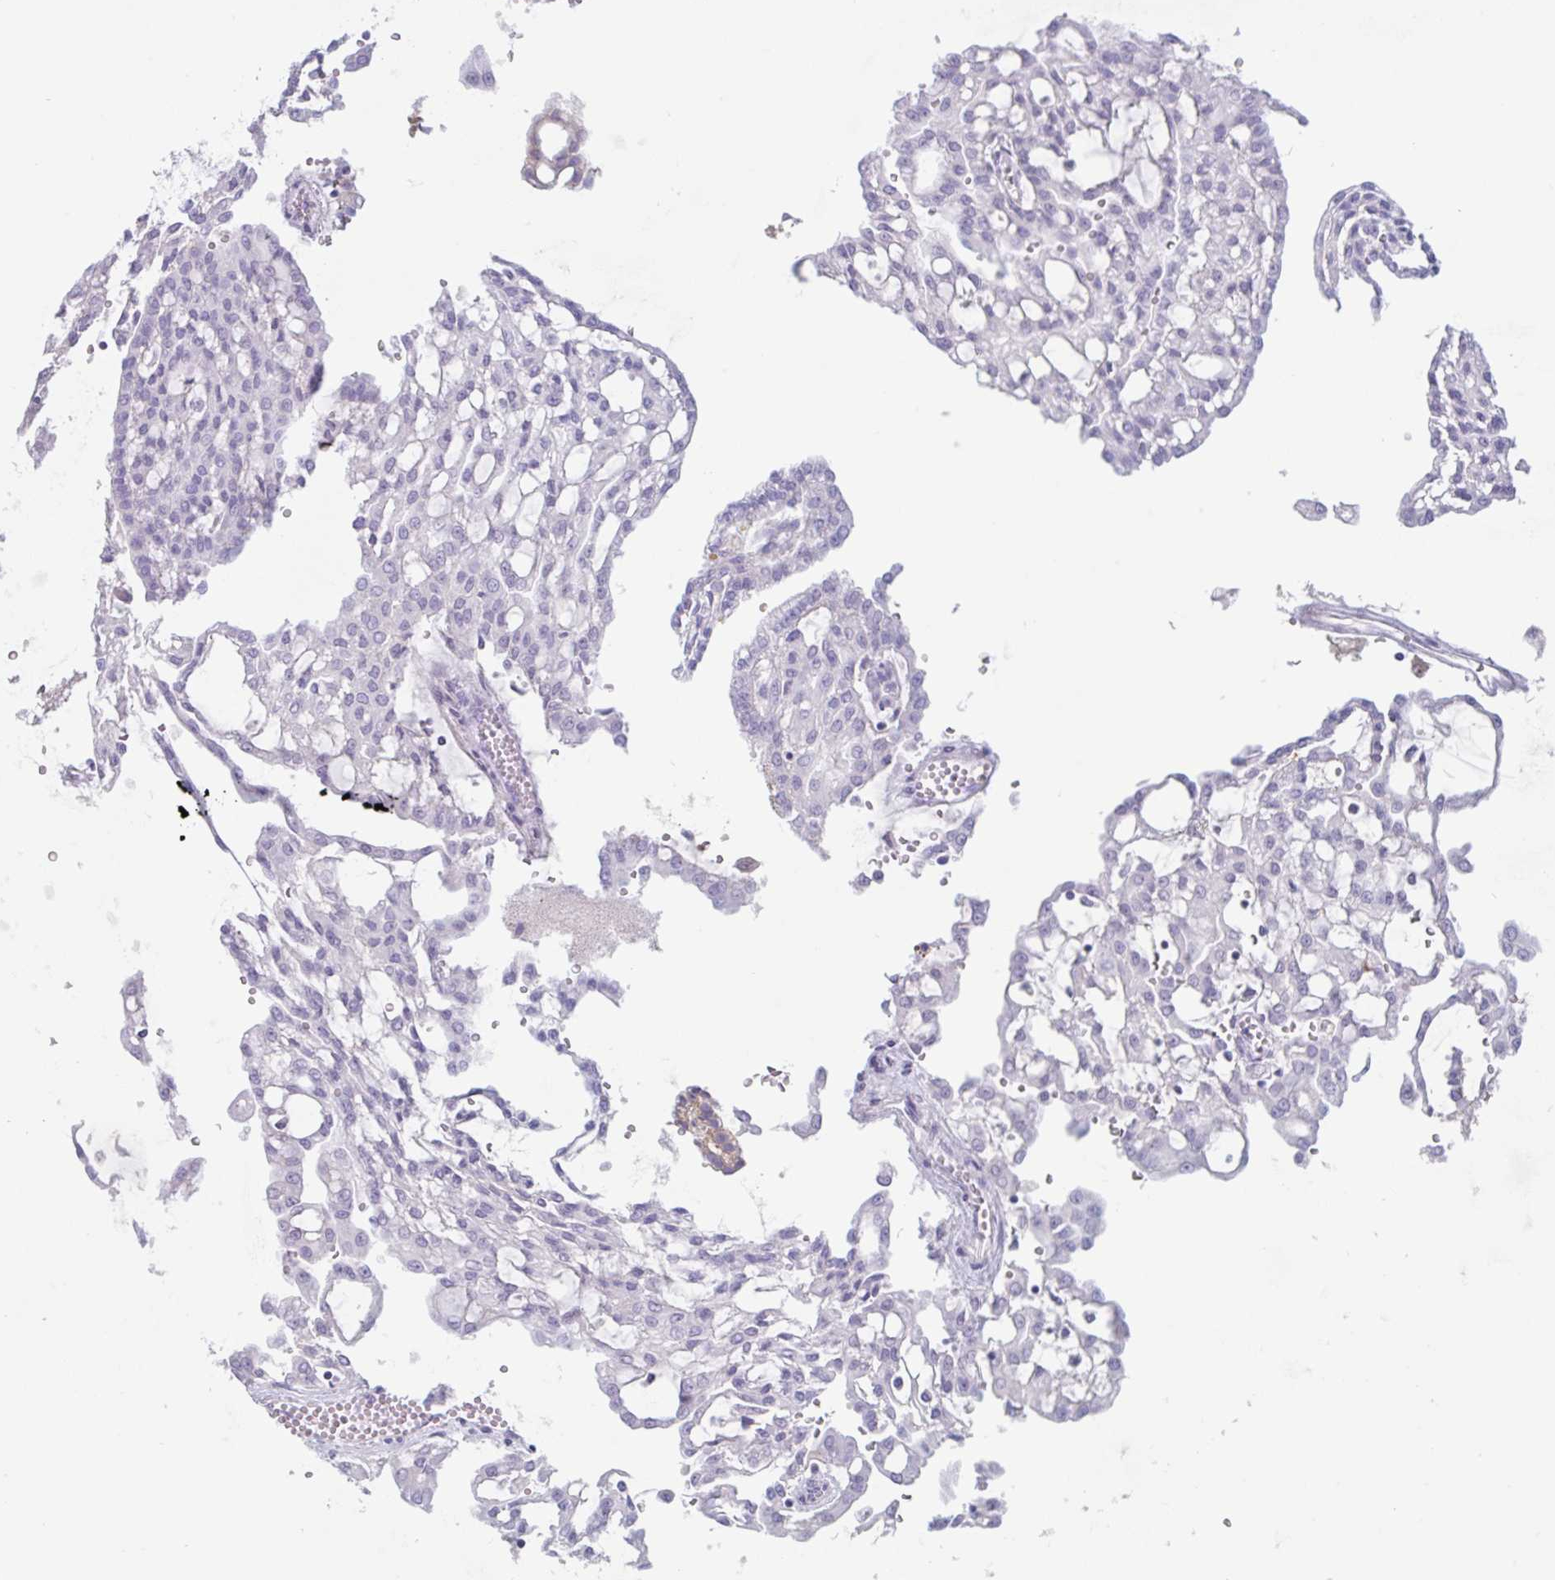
{"staining": {"intensity": "negative", "quantity": "none", "location": "none"}, "tissue": "renal cancer", "cell_type": "Tumor cells", "image_type": "cancer", "snomed": [{"axis": "morphology", "description": "Adenocarcinoma, NOS"}, {"axis": "topography", "description": "Kidney"}], "caption": "Renal cancer (adenocarcinoma) was stained to show a protein in brown. There is no significant positivity in tumor cells.", "gene": "MYH10", "patient": {"sex": "male", "age": 63}}